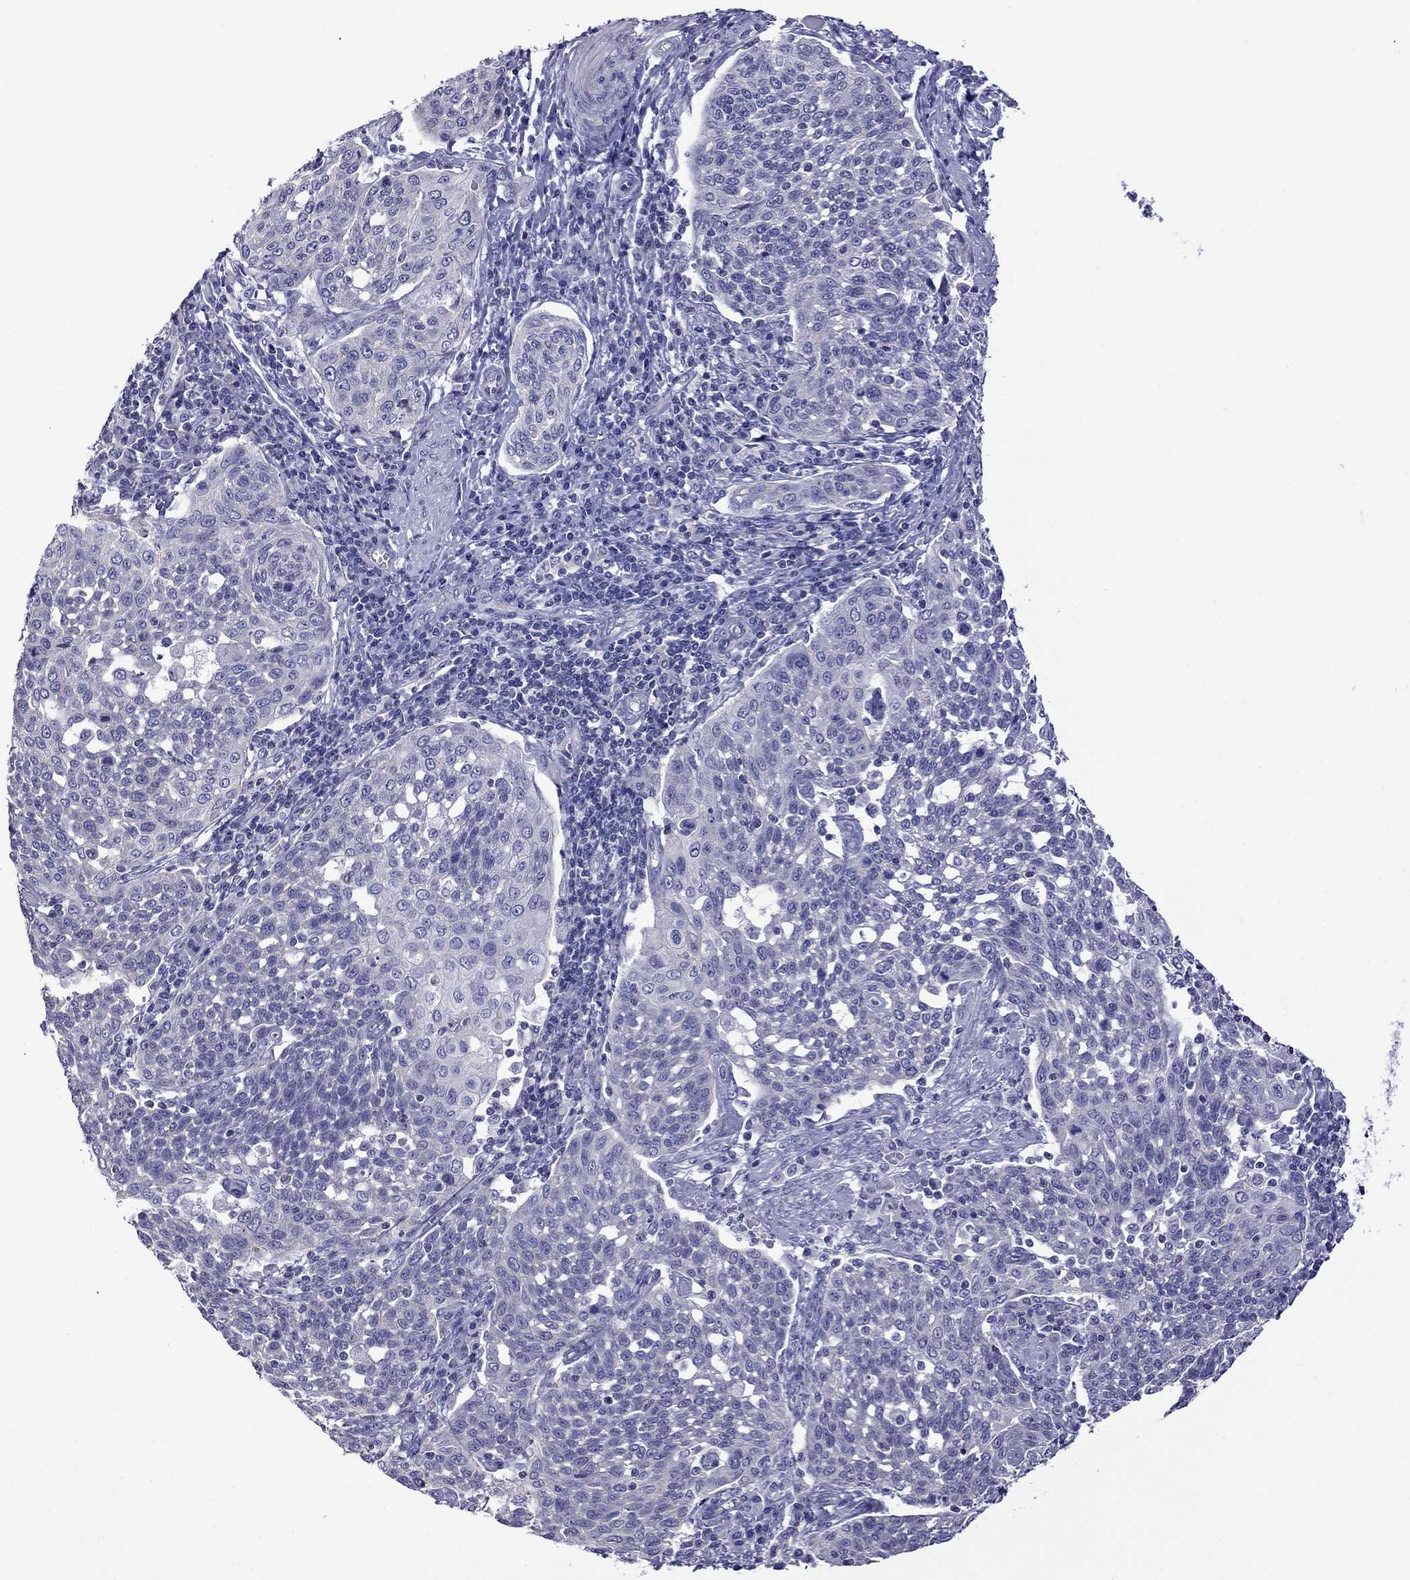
{"staining": {"intensity": "negative", "quantity": "none", "location": "none"}, "tissue": "cervical cancer", "cell_type": "Tumor cells", "image_type": "cancer", "snomed": [{"axis": "morphology", "description": "Squamous cell carcinoma, NOS"}, {"axis": "topography", "description": "Cervix"}], "caption": "Protein analysis of cervical cancer reveals no significant positivity in tumor cells.", "gene": "STAR", "patient": {"sex": "female", "age": 34}}